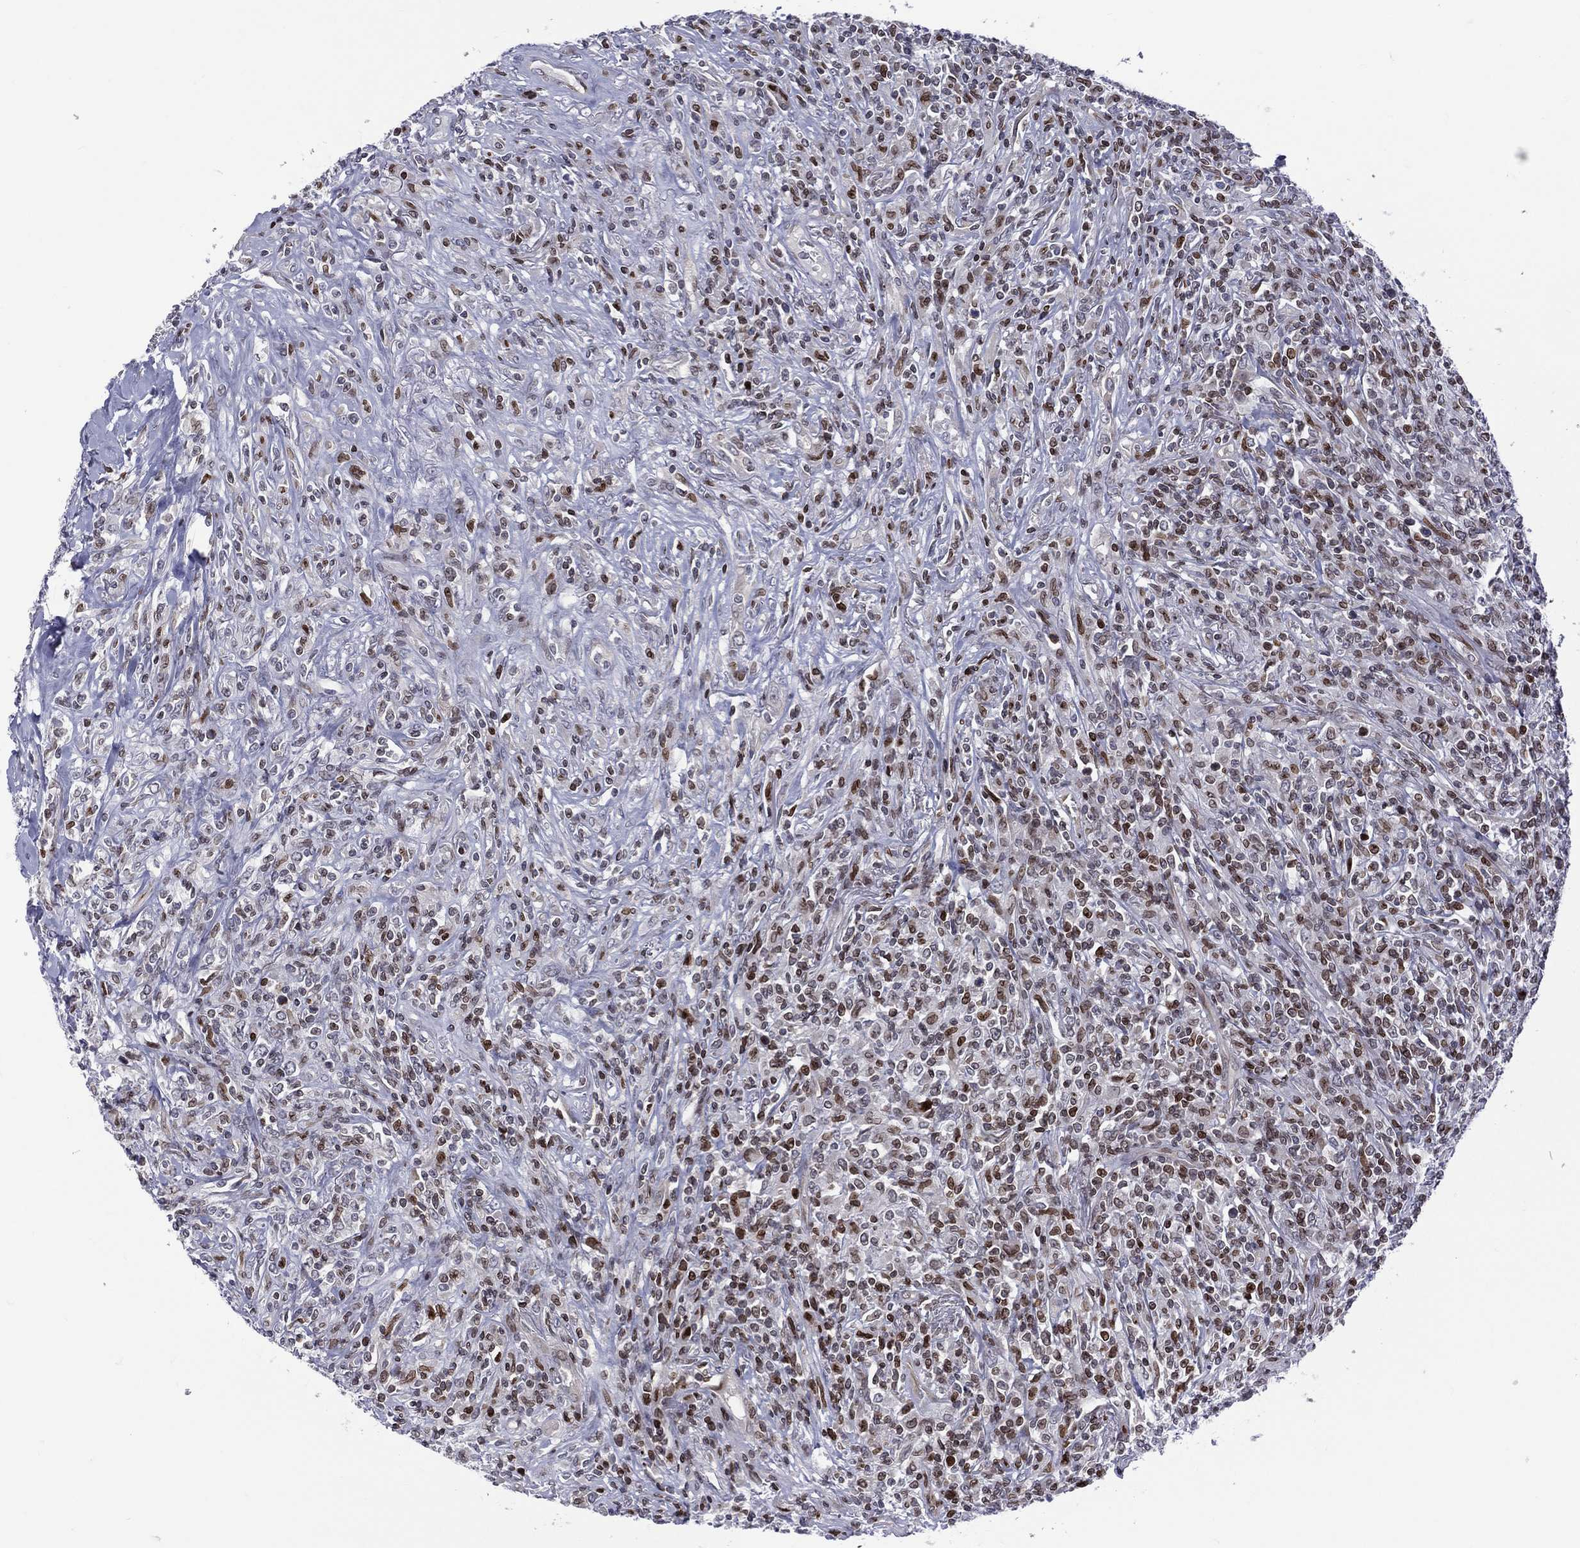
{"staining": {"intensity": "strong", "quantity": "<25%", "location": "nuclear"}, "tissue": "lymphoma", "cell_type": "Tumor cells", "image_type": "cancer", "snomed": [{"axis": "morphology", "description": "Malignant lymphoma, non-Hodgkin's type, High grade"}, {"axis": "topography", "description": "Lung"}], "caption": "Tumor cells reveal medium levels of strong nuclear expression in approximately <25% of cells in lymphoma. The protein is shown in brown color, while the nuclei are stained blue.", "gene": "DBF4B", "patient": {"sex": "male", "age": 79}}